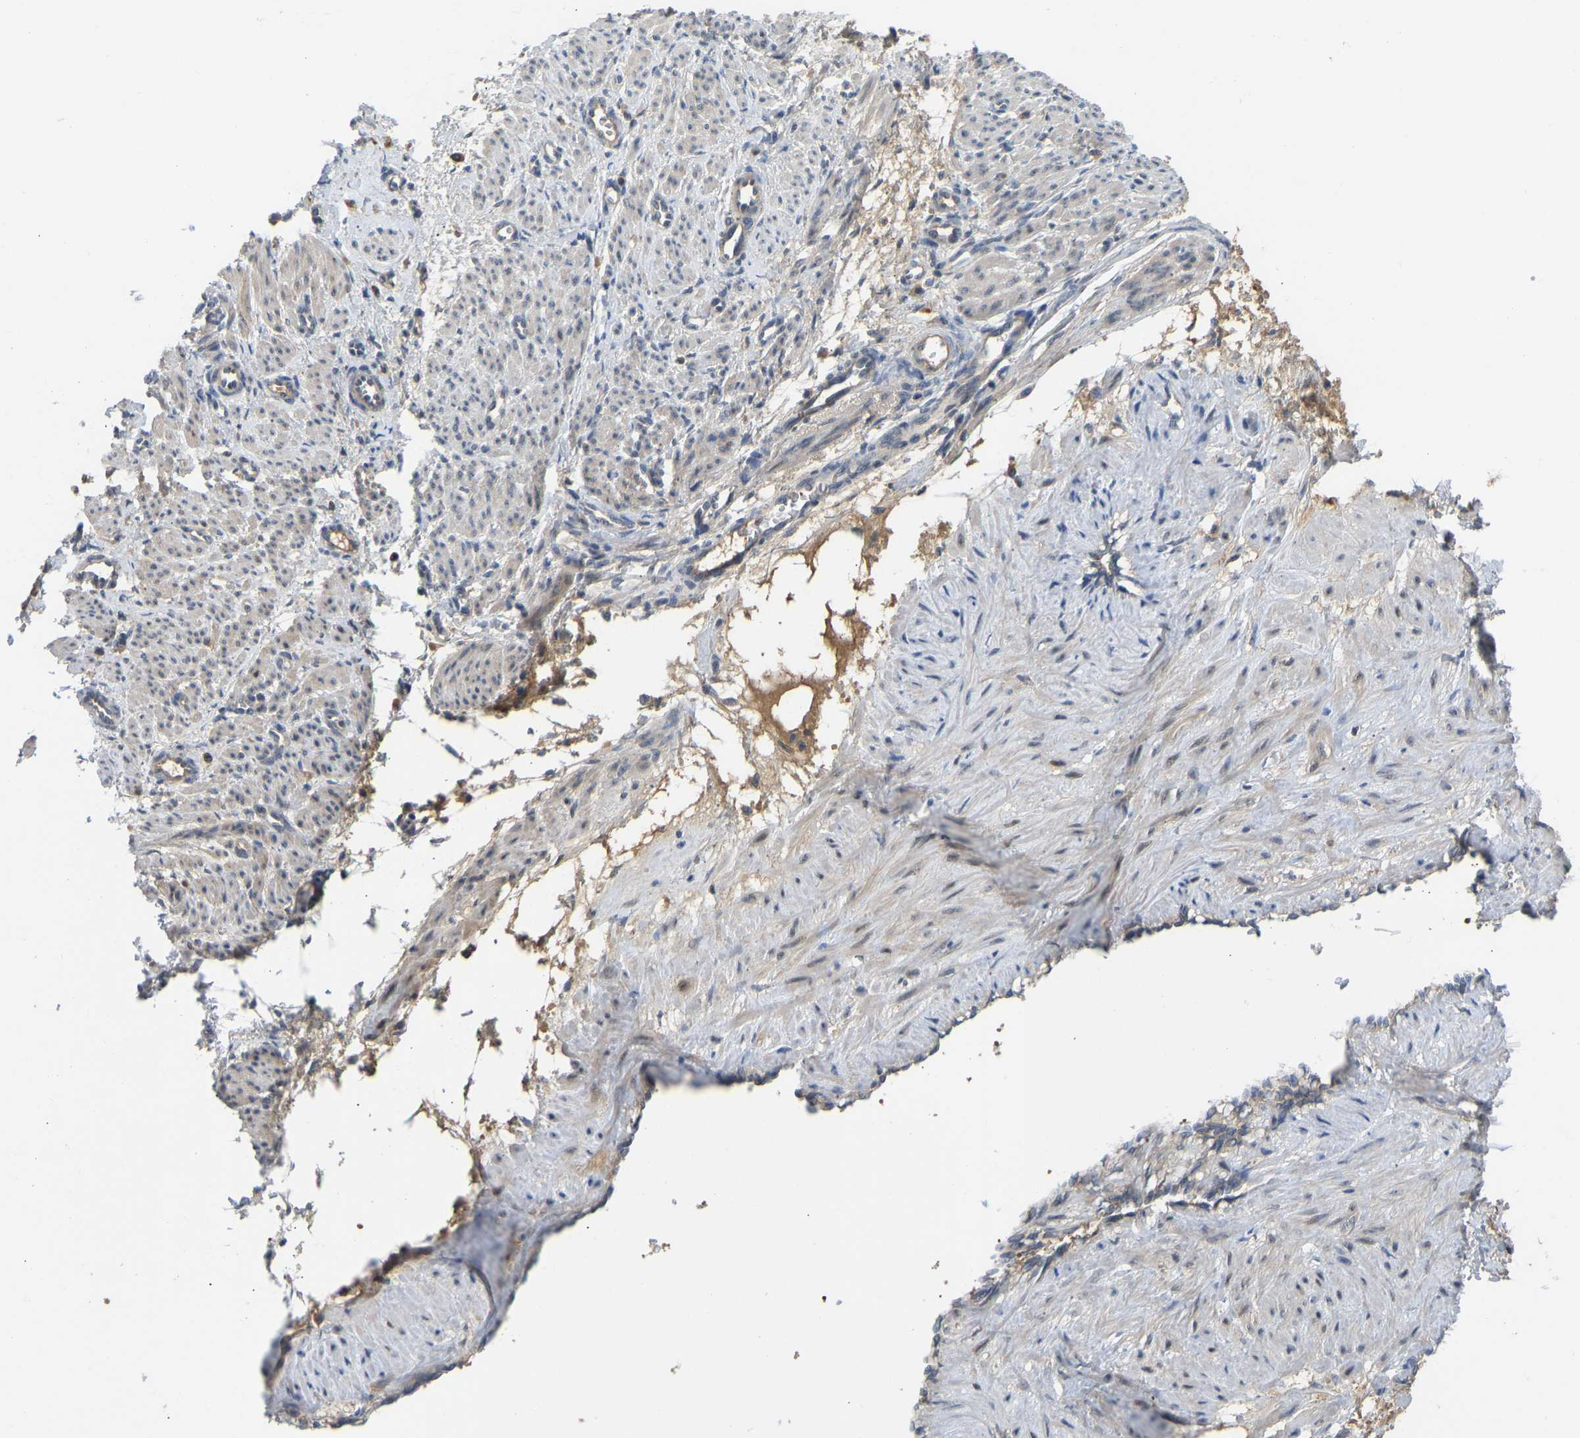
{"staining": {"intensity": "weak", "quantity": ">75%", "location": "cytoplasmic/membranous"}, "tissue": "smooth muscle", "cell_type": "Smooth muscle cells", "image_type": "normal", "snomed": [{"axis": "morphology", "description": "Normal tissue, NOS"}, {"axis": "topography", "description": "Endometrium"}], "caption": "Immunohistochemical staining of unremarkable smooth muscle displays >75% levels of weak cytoplasmic/membranous protein expression in approximately >75% of smooth muscle cells.", "gene": "ZNF251", "patient": {"sex": "female", "age": 33}}